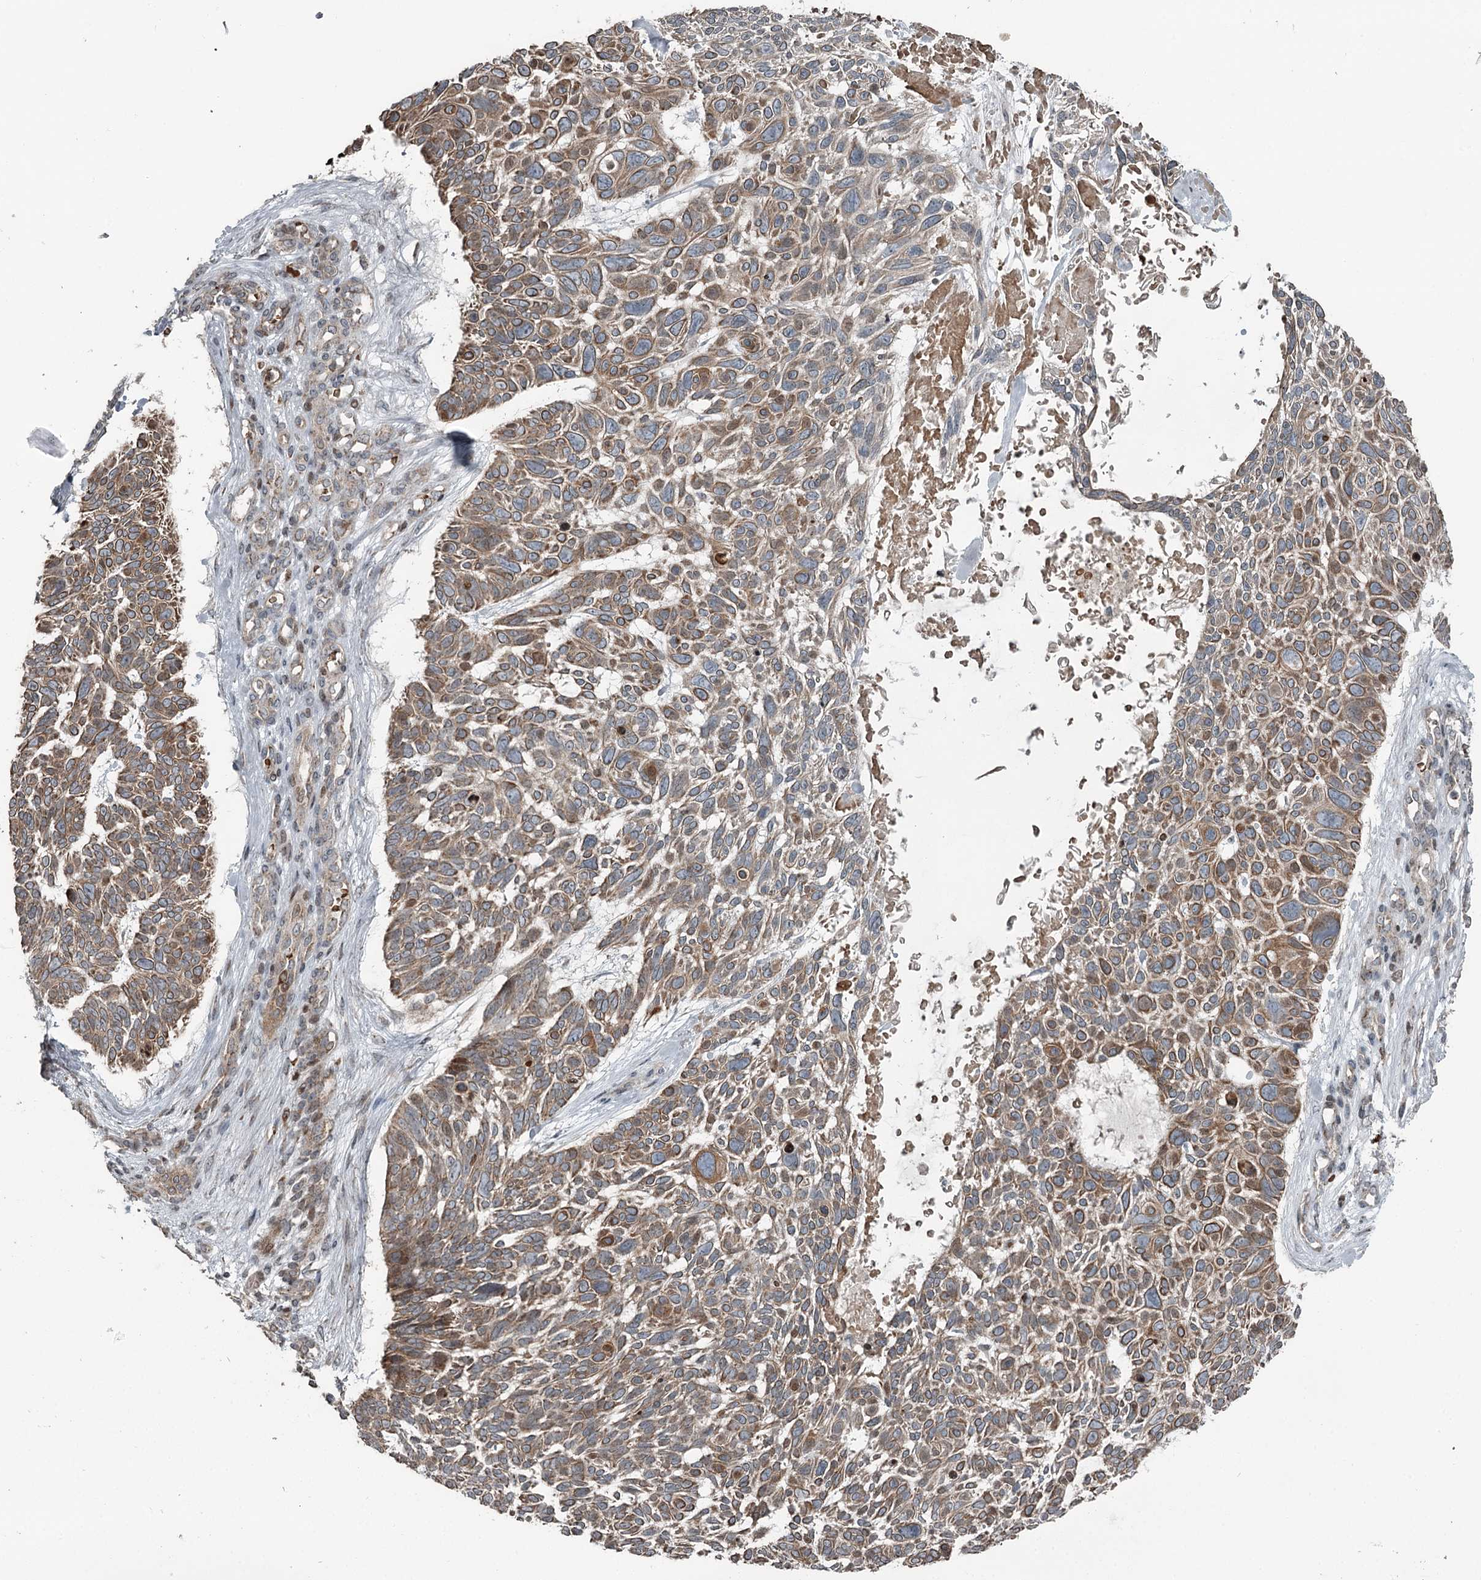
{"staining": {"intensity": "moderate", "quantity": ">75%", "location": "cytoplasmic/membranous"}, "tissue": "skin cancer", "cell_type": "Tumor cells", "image_type": "cancer", "snomed": [{"axis": "morphology", "description": "Basal cell carcinoma"}, {"axis": "topography", "description": "Skin"}], "caption": "Skin cancer stained with a protein marker displays moderate staining in tumor cells.", "gene": "RASSF8", "patient": {"sex": "male", "age": 88}}